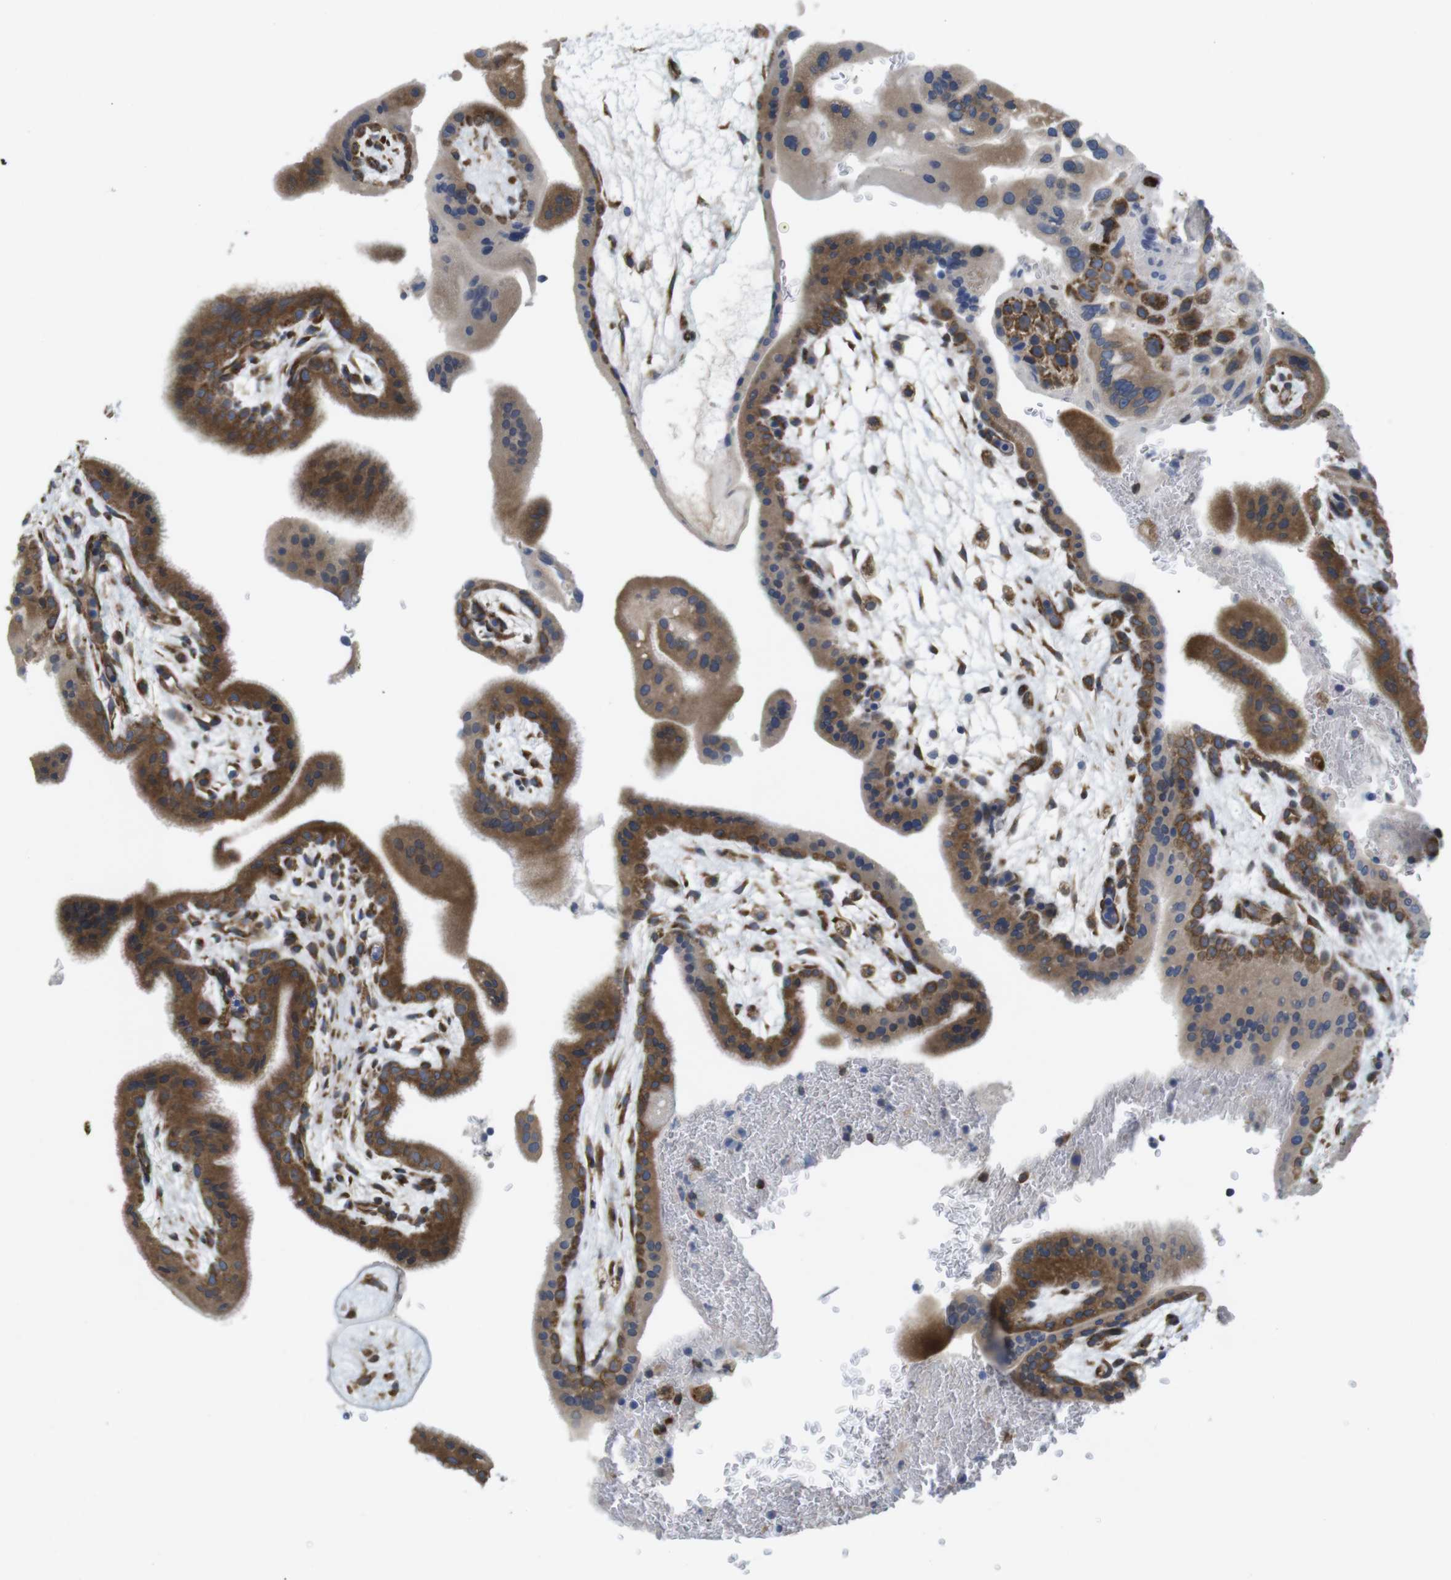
{"staining": {"intensity": "moderate", "quantity": ">75%", "location": "cytoplasmic/membranous"}, "tissue": "placenta", "cell_type": "Trophoblastic cells", "image_type": "normal", "snomed": [{"axis": "morphology", "description": "Normal tissue, NOS"}, {"axis": "topography", "description": "Placenta"}], "caption": "Human placenta stained with a brown dye exhibits moderate cytoplasmic/membranous positive expression in about >75% of trophoblastic cells.", "gene": "PCNX2", "patient": {"sex": "female", "age": 35}}